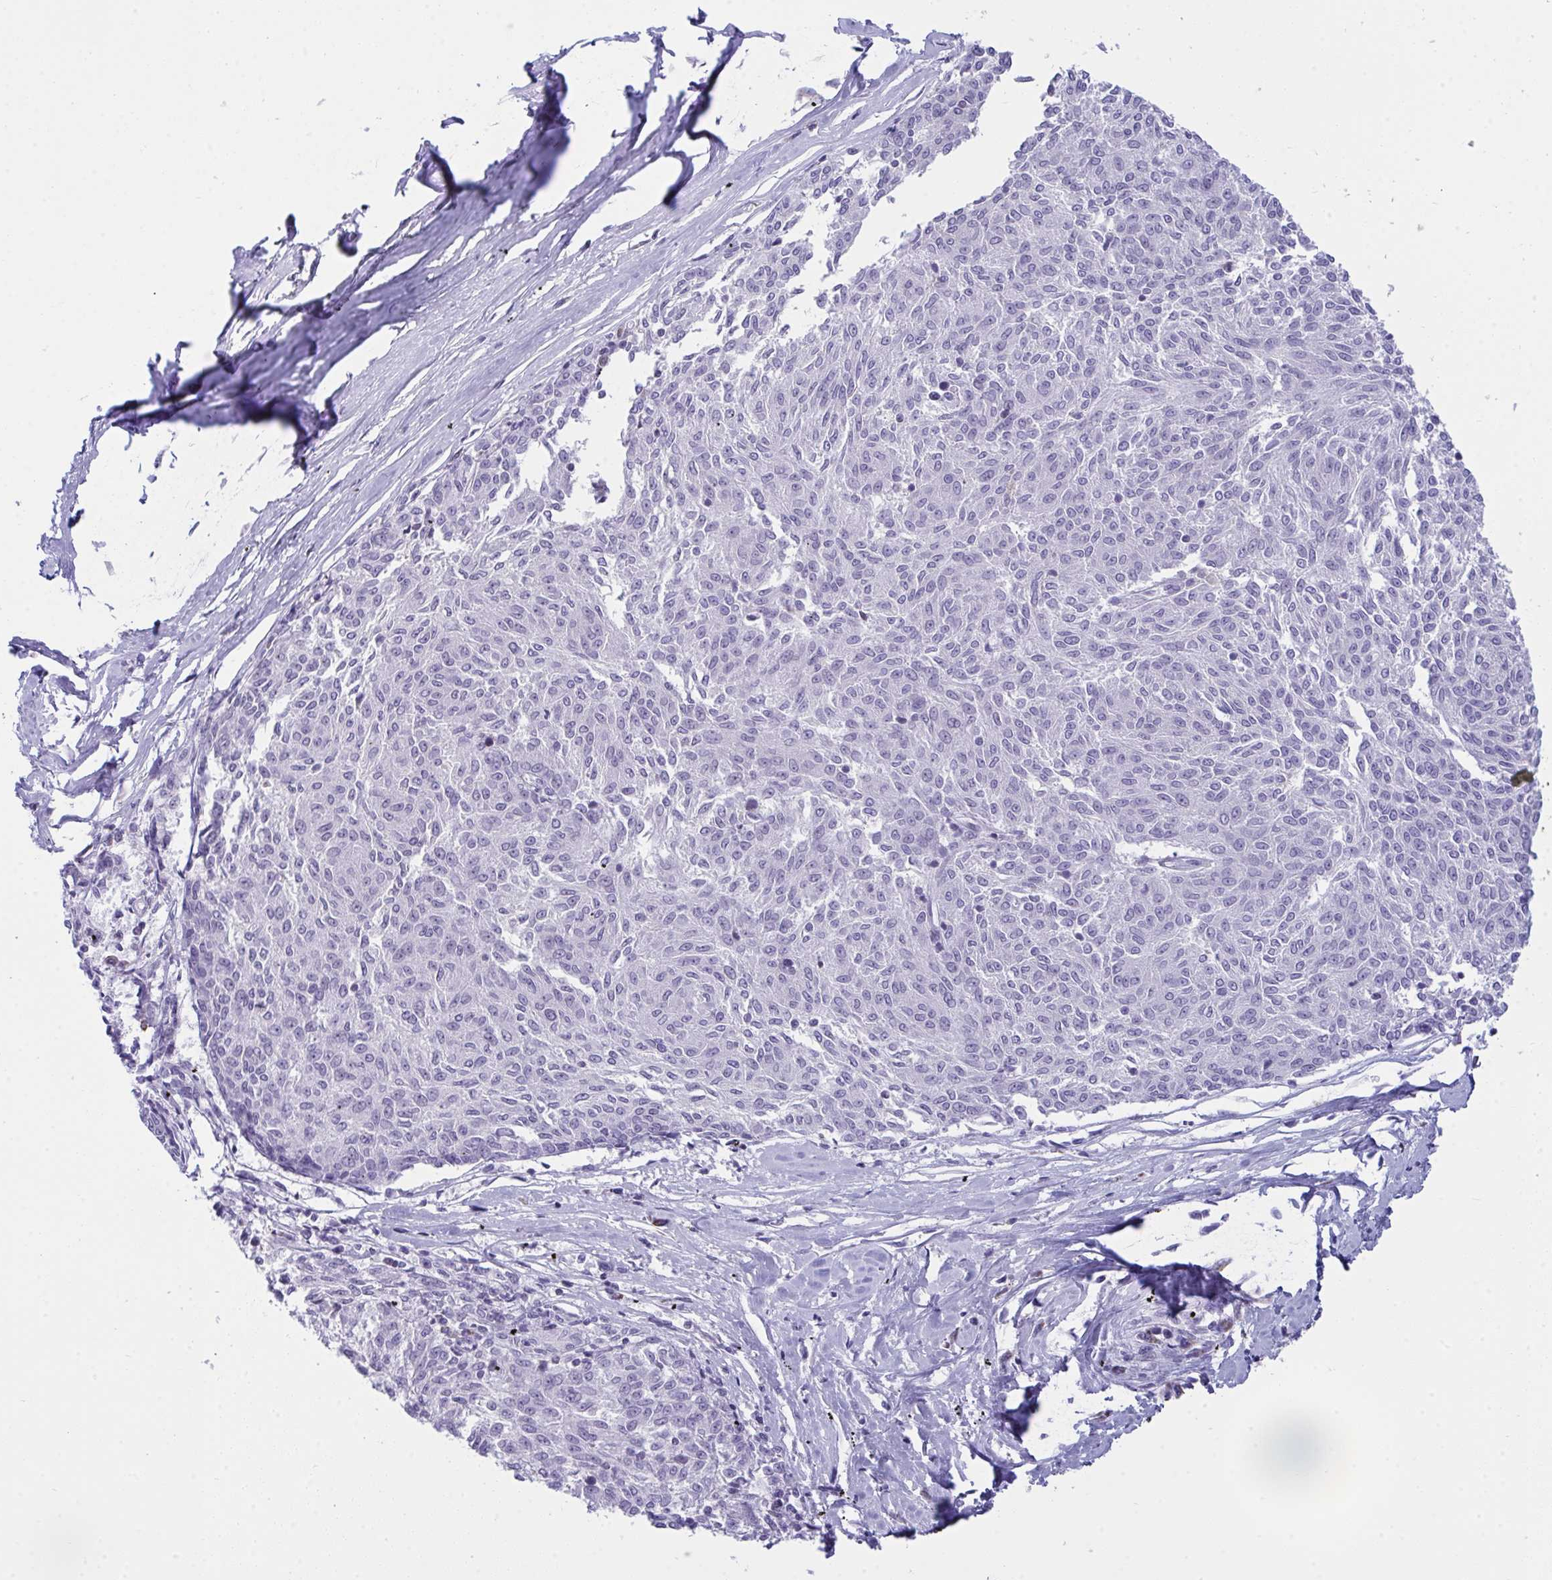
{"staining": {"intensity": "negative", "quantity": "none", "location": "none"}, "tissue": "melanoma", "cell_type": "Tumor cells", "image_type": "cancer", "snomed": [{"axis": "morphology", "description": "Malignant melanoma, NOS"}, {"axis": "topography", "description": "Skin"}], "caption": "High power microscopy image of an IHC photomicrograph of malignant melanoma, revealing no significant staining in tumor cells.", "gene": "PLA2G12B", "patient": {"sex": "female", "age": 72}}